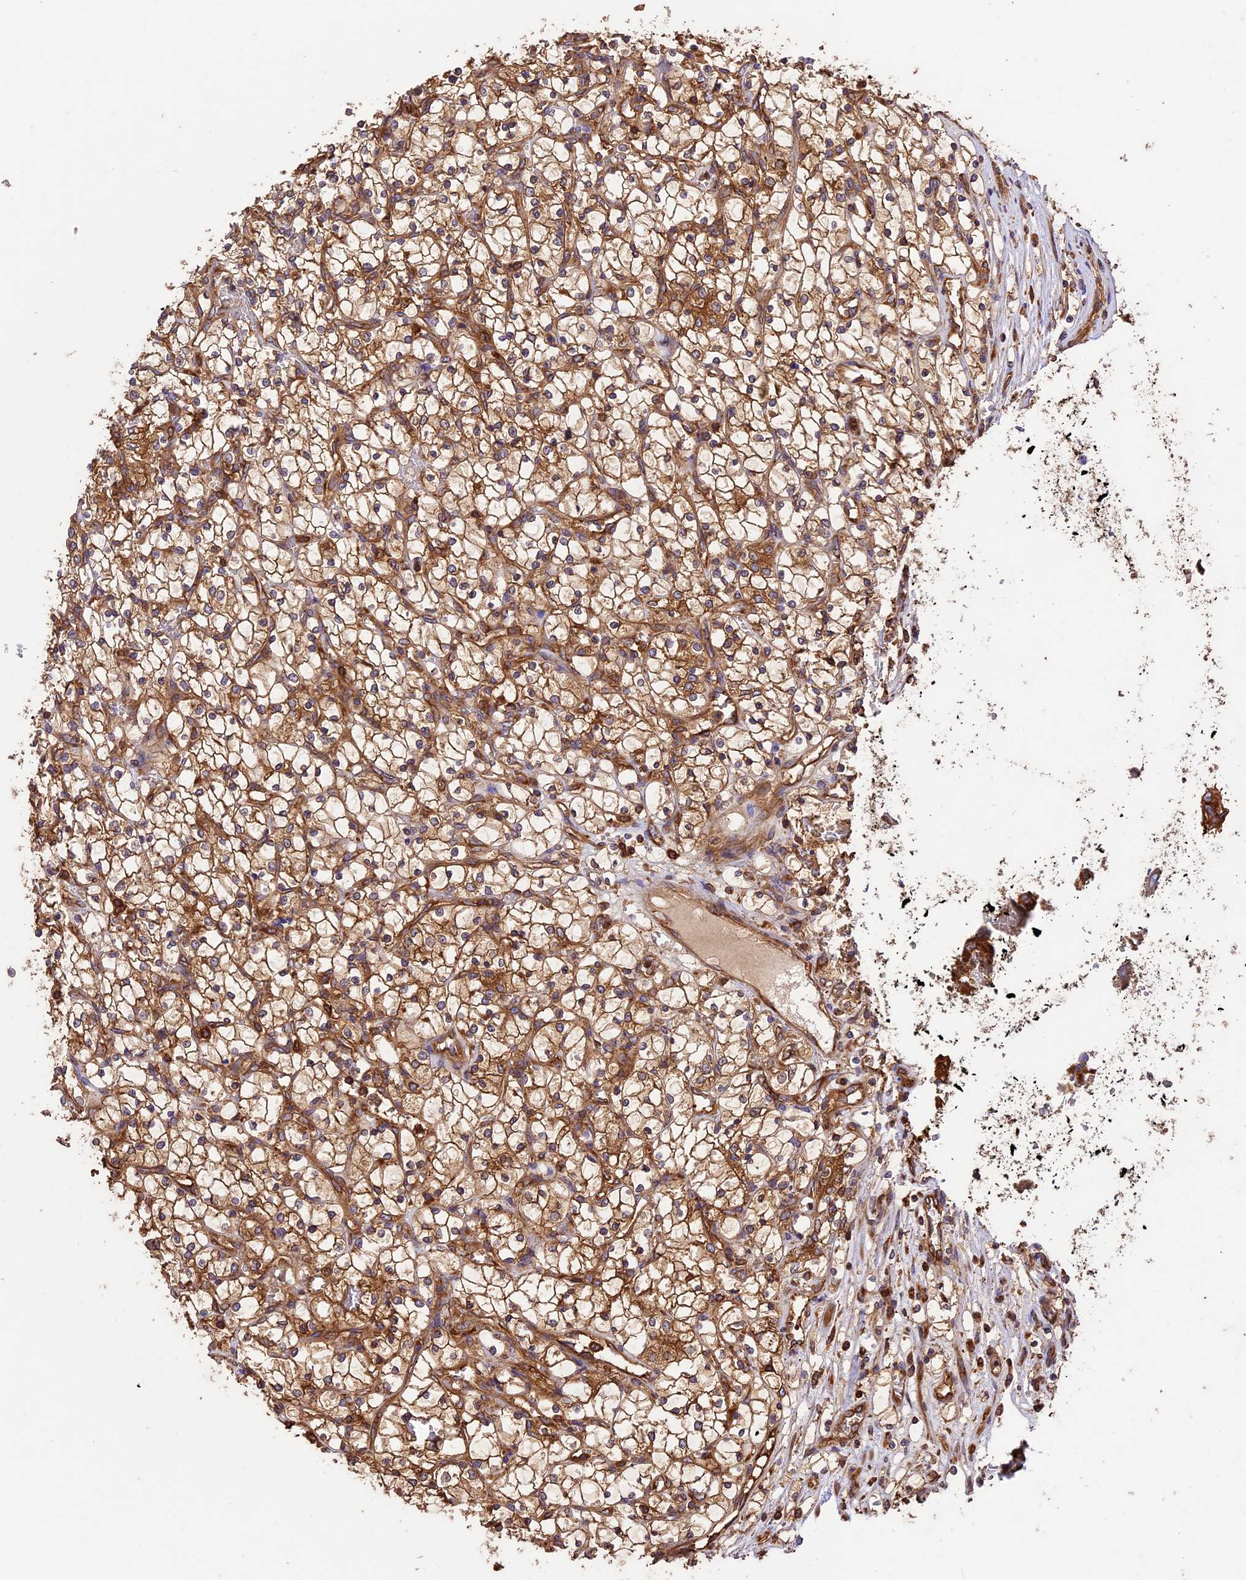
{"staining": {"intensity": "moderate", "quantity": ">75%", "location": "cytoplasmic/membranous"}, "tissue": "renal cancer", "cell_type": "Tumor cells", "image_type": "cancer", "snomed": [{"axis": "morphology", "description": "Adenocarcinoma, NOS"}, {"axis": "topography", "description": "Kidney"}], "caption": "This image shows renal adenocarcinoma stained with immunohistochemistry (IHC) to label a protein in brown. The cytoplasmic/membranous of tumor cells show moderate positivity for the protein. Nuclei are counter-stained blue.", "gene": "KARS1", "patient": {"sex": "female", "age": 69}}